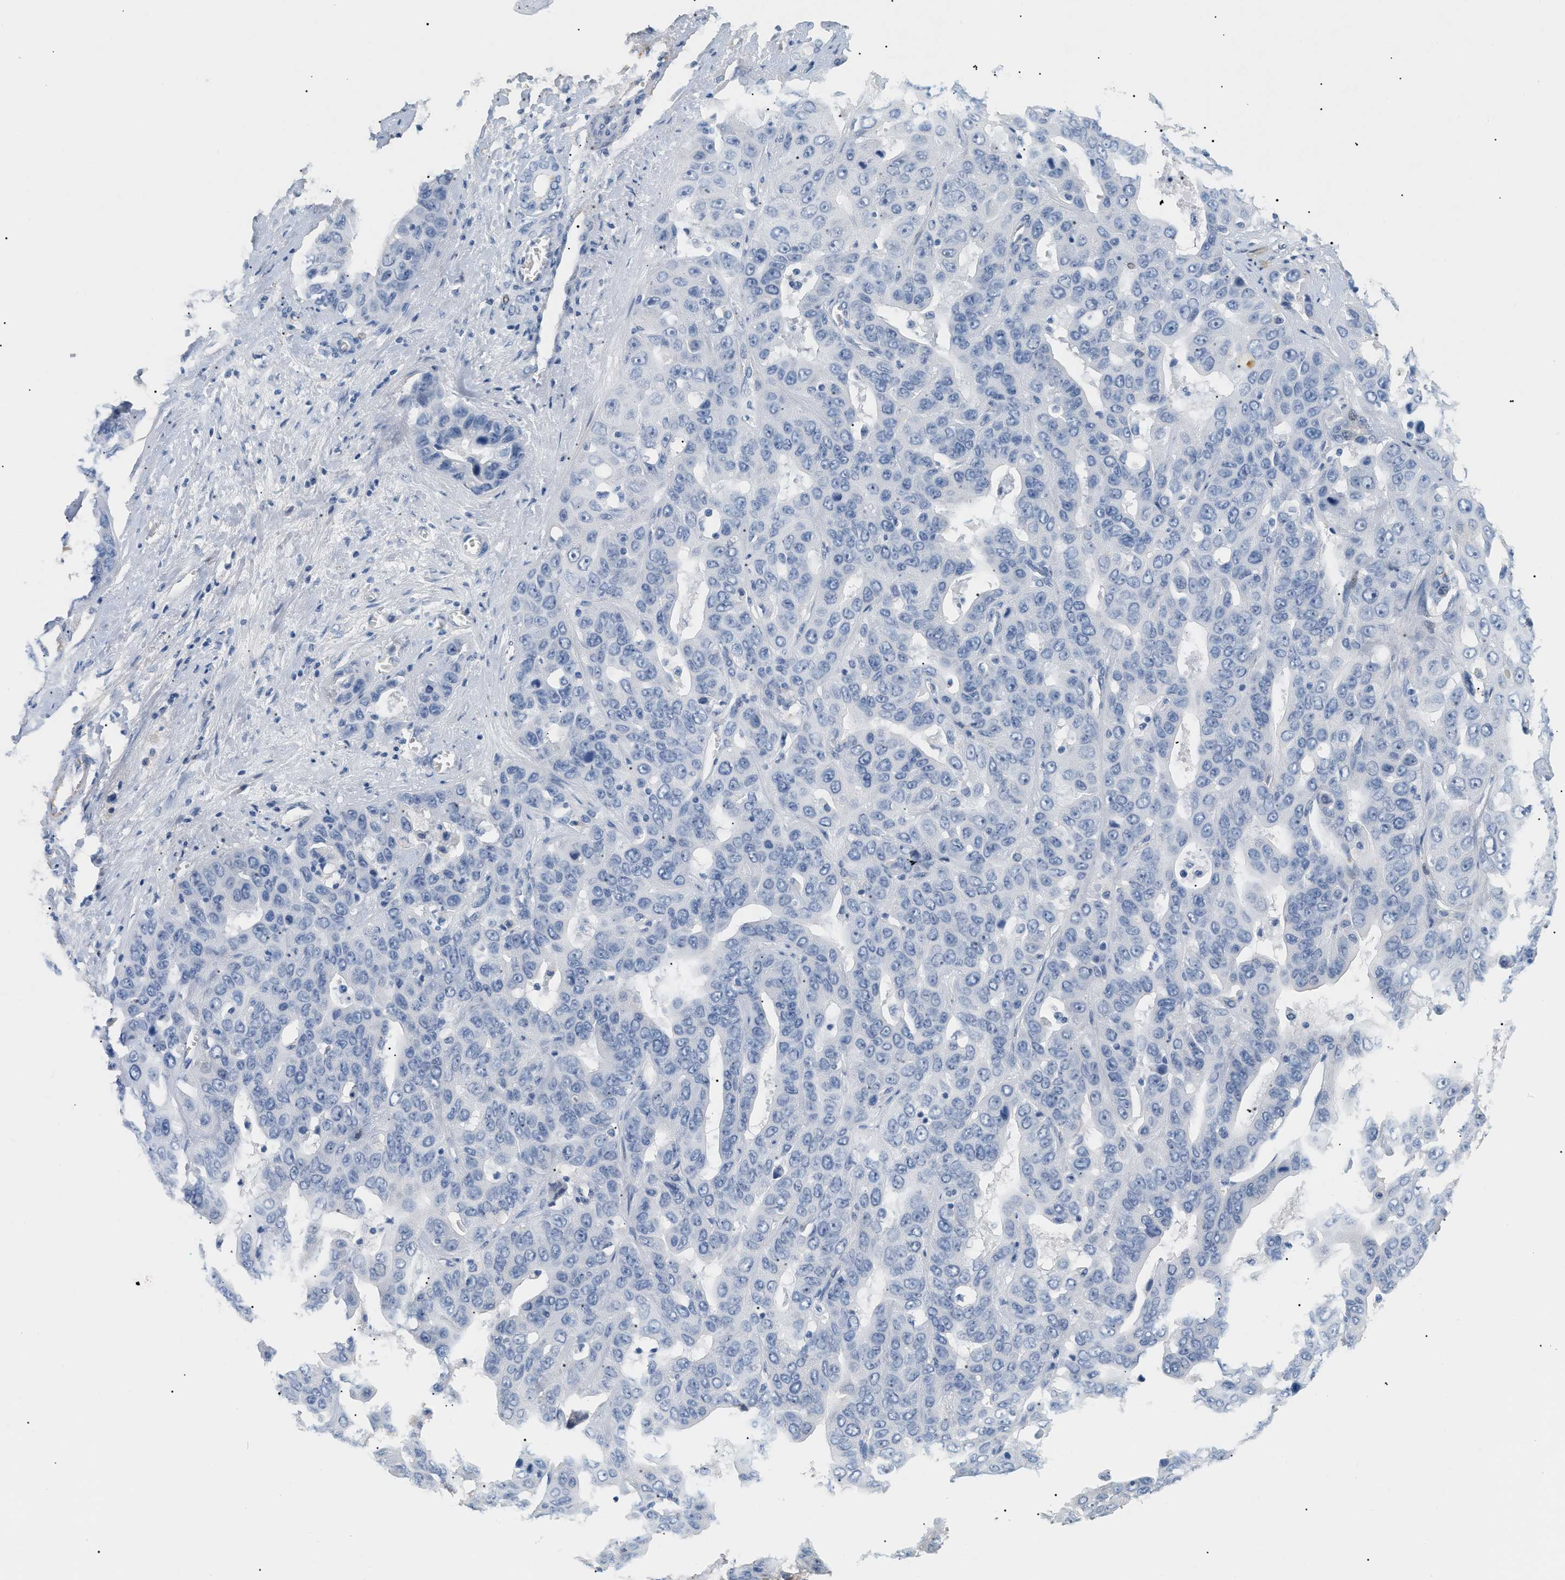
{"staining": {"intensity": "negative", "quantity": "none", "location": "none"}, "tissue": "liver cancer", "cell_type": "Tumor cells", "image_type": "cancer", "snomed": [{"axis": "morphology", "description": "Cholangiocarcinoma"}, {"axis": "topography", "description": "Liver"}], "caption": "This is an immunohistochemistry photomicrograph of human liver cholangiocarcinoma. There is no expression in tumor cells.", "gene": "CFH", "patient": {"sex": "female", "age": 52}}